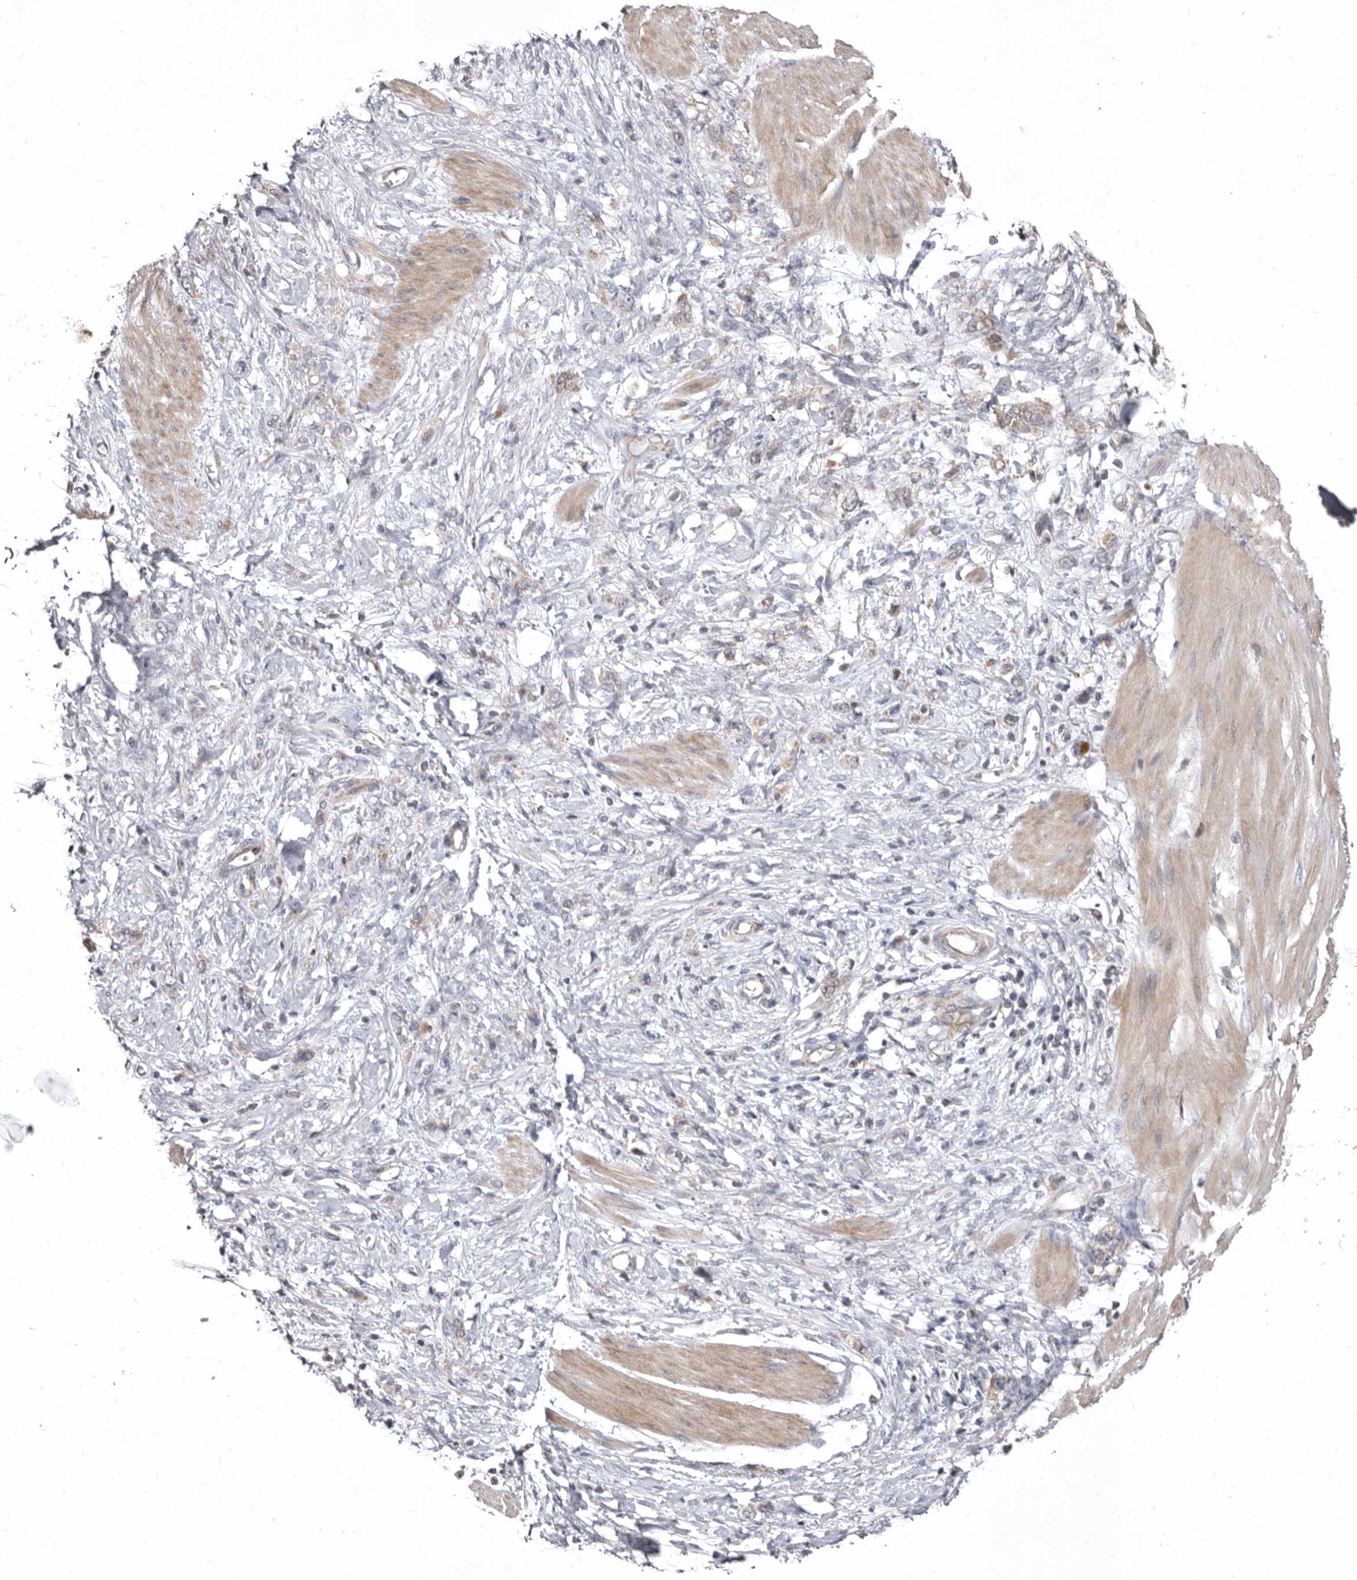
{"staining": {"intensity": "weak", "quantity": "<25%", "location": "cytoplasmic/membranous"}, "tissue": "stomach cancer", "cell_type": "Tumor cells", "image_type": "cancer", "snomed": [{"axis": "morphology", "description": "Adenocarcinoma, NOS"}, {"axis": "topography", "description": "Stomach"}], "caption": "Tumor cells are negative for brown protein staining in stomach cancer.", "gene": "SMC4", "patient": {"sex": "female", "age": 76}}